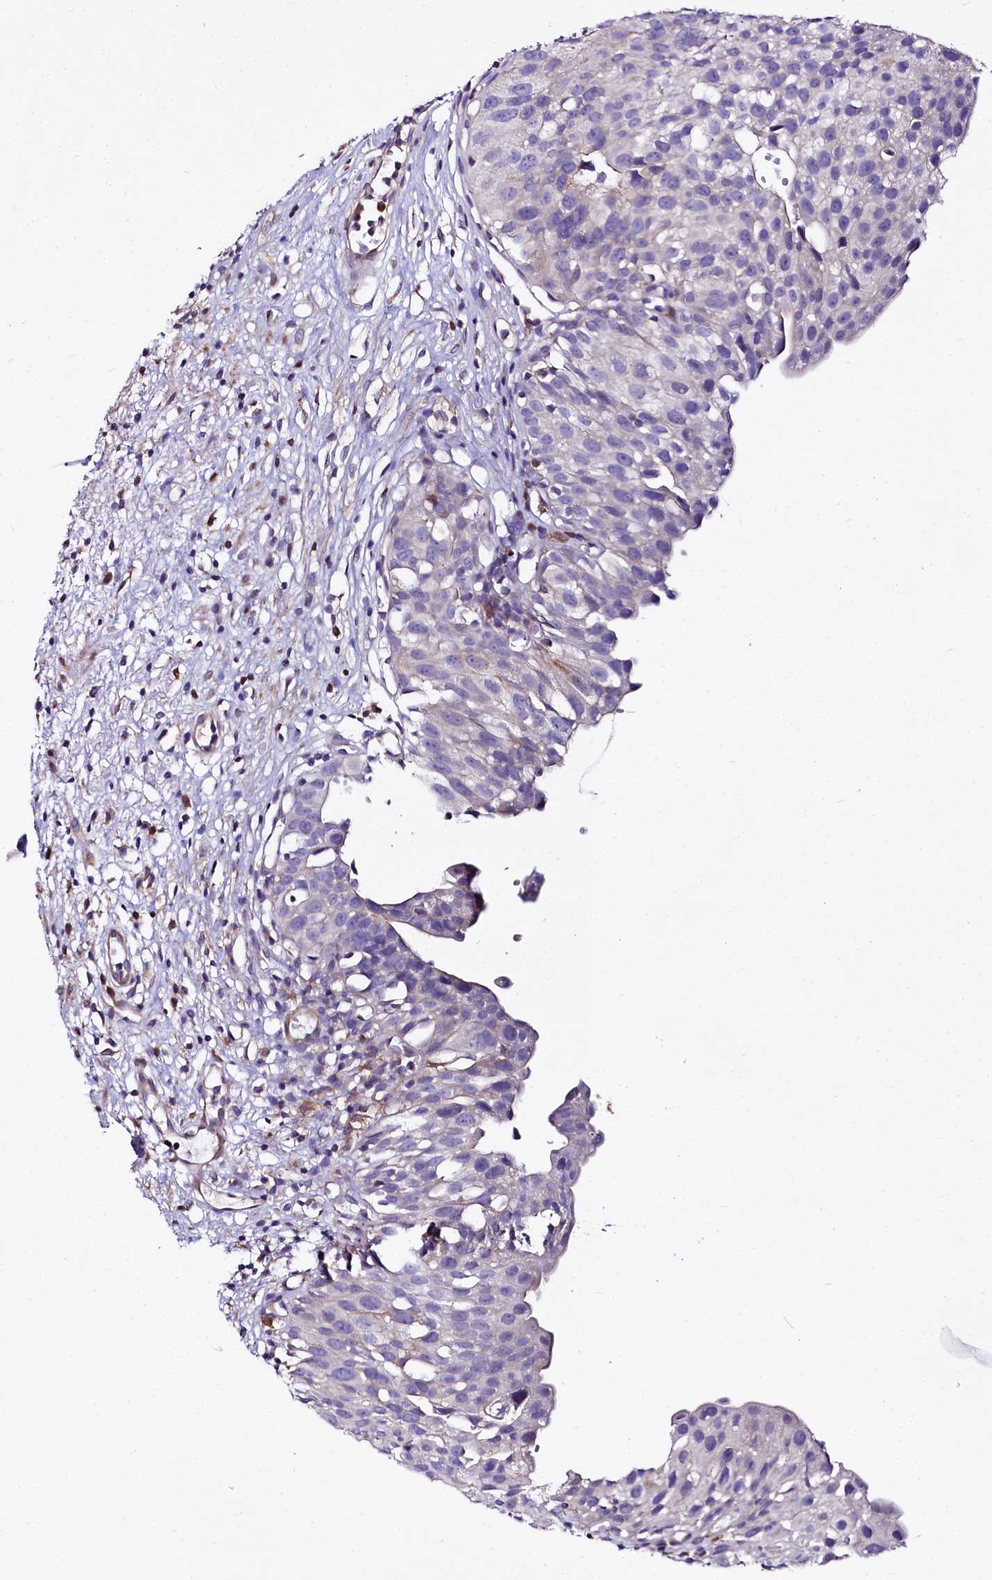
{"staining": {"intensity": "negative", "quantity": "none", "location": "none"}, "tissue": "urinary bladder", "cell_type": "Urothelial cells", "image_type": "normal", "snomed": [{"axis": "morphology", "description": "Normal tissue, NOS"}, {"axis": "topography", "description": "Urinary bladder"}], "caption": "High power microscopy micrograph of an immunohistochemistry photomicrograph of benign urinary bladder, revealing no significant positivity in urothelial cells. The staining is performed using DAB (3,3'-diaminobenzidine) brown chromogen with nuclei counter-stained in using hematoxylin.", "gene": "FCHSD2", "patient": {"sex": "male", "age": 51}}